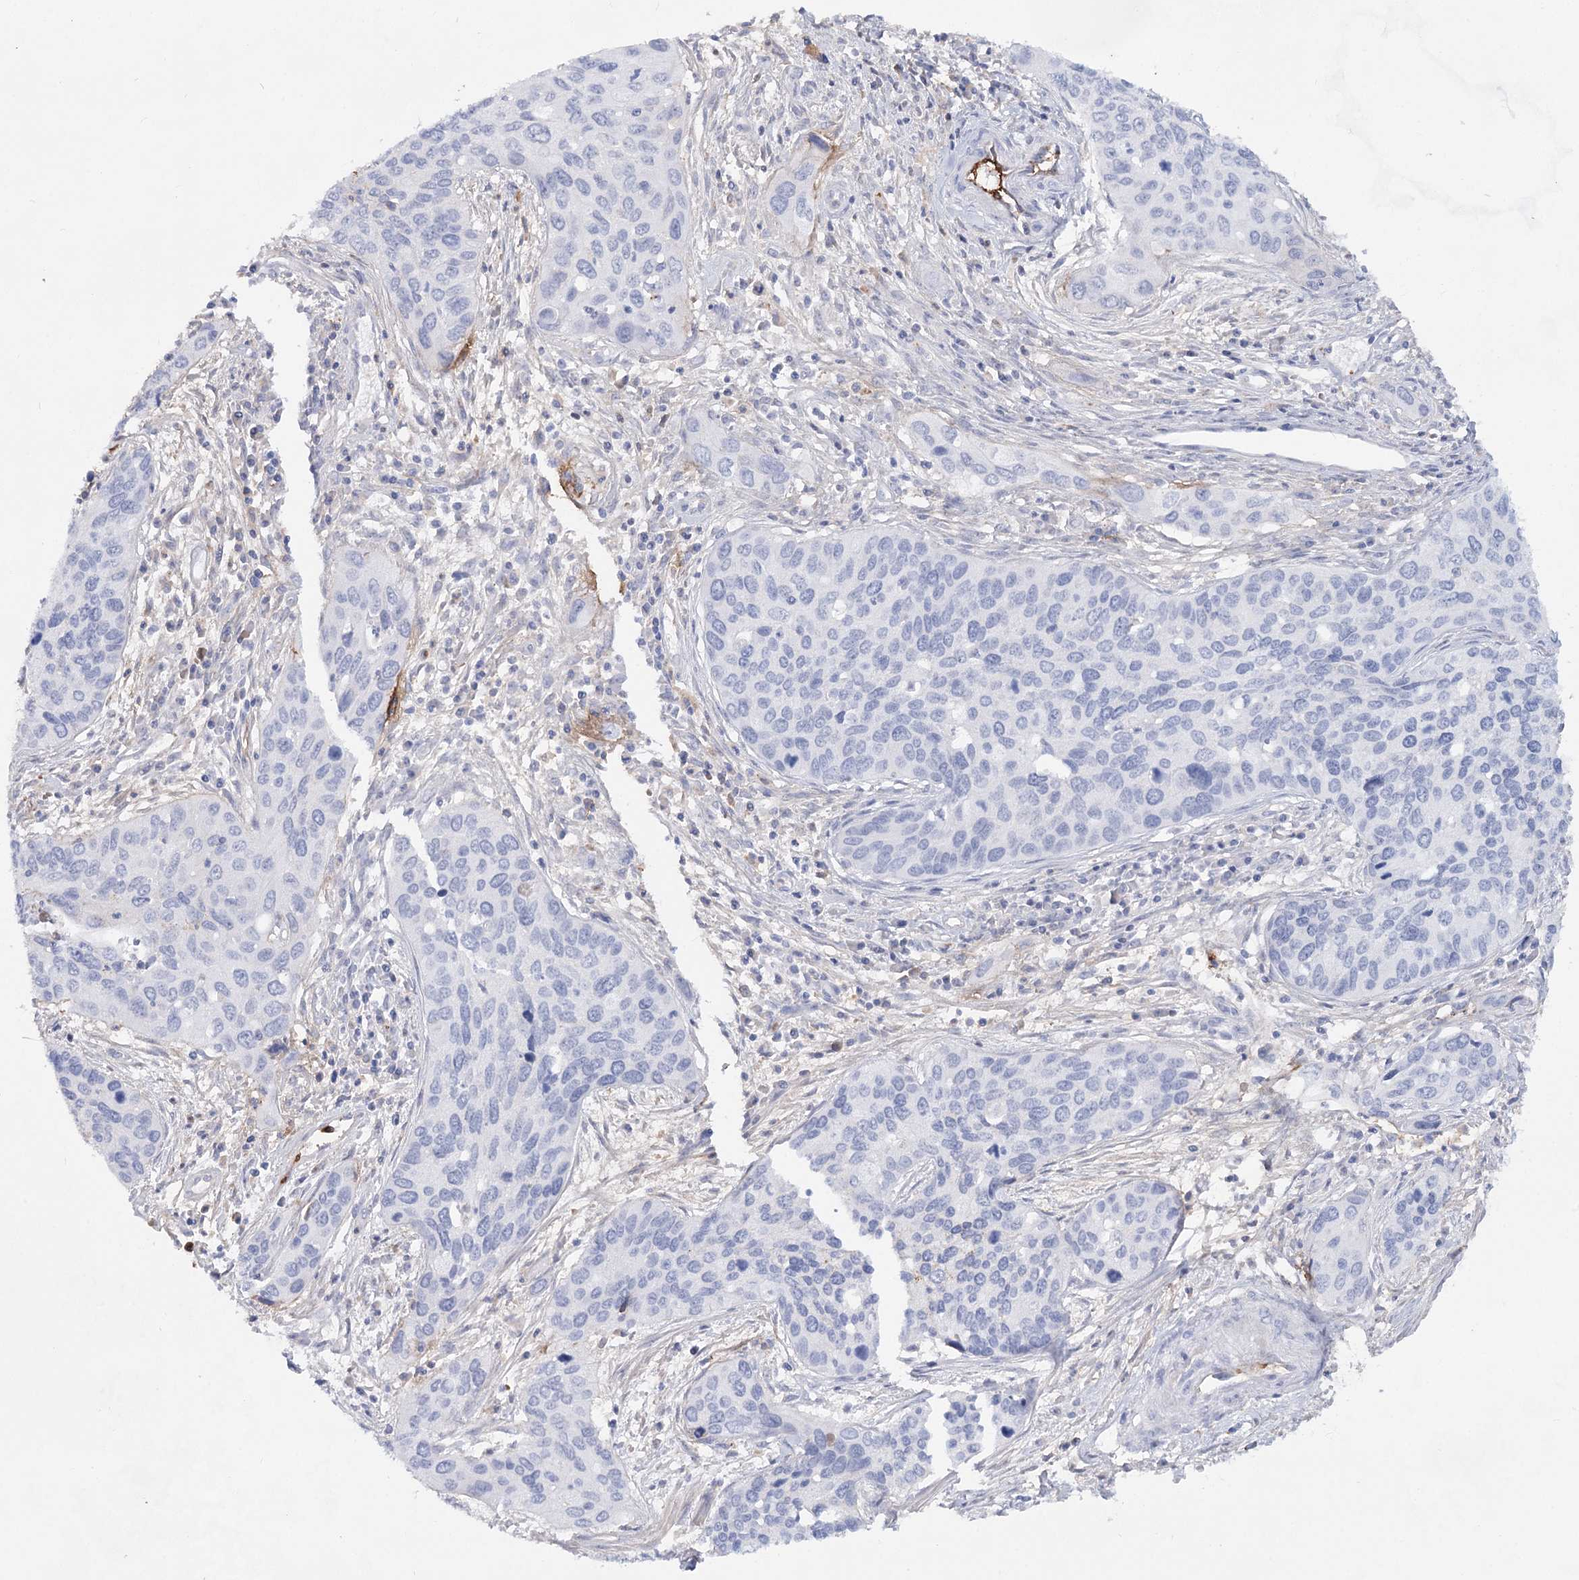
{"staining": {"intensity": "negative", "quantity": "none", "location": "none"}, "tissue": "cervical cancer", "cell_type": "Tumor cells", "image_type": "cancer", "snomed": [{"axis": "morphology", "description": "Squamous cell carcinoma, NOS"}, {"axis": "topography", "description": "Cervix"}], "caption": "Immunohistochemistry (IHC) of cervical cancer reveals no positivity in tumor cells.", "gene": "TASOR2", "patient": {"sex": "female", "age": 55}}